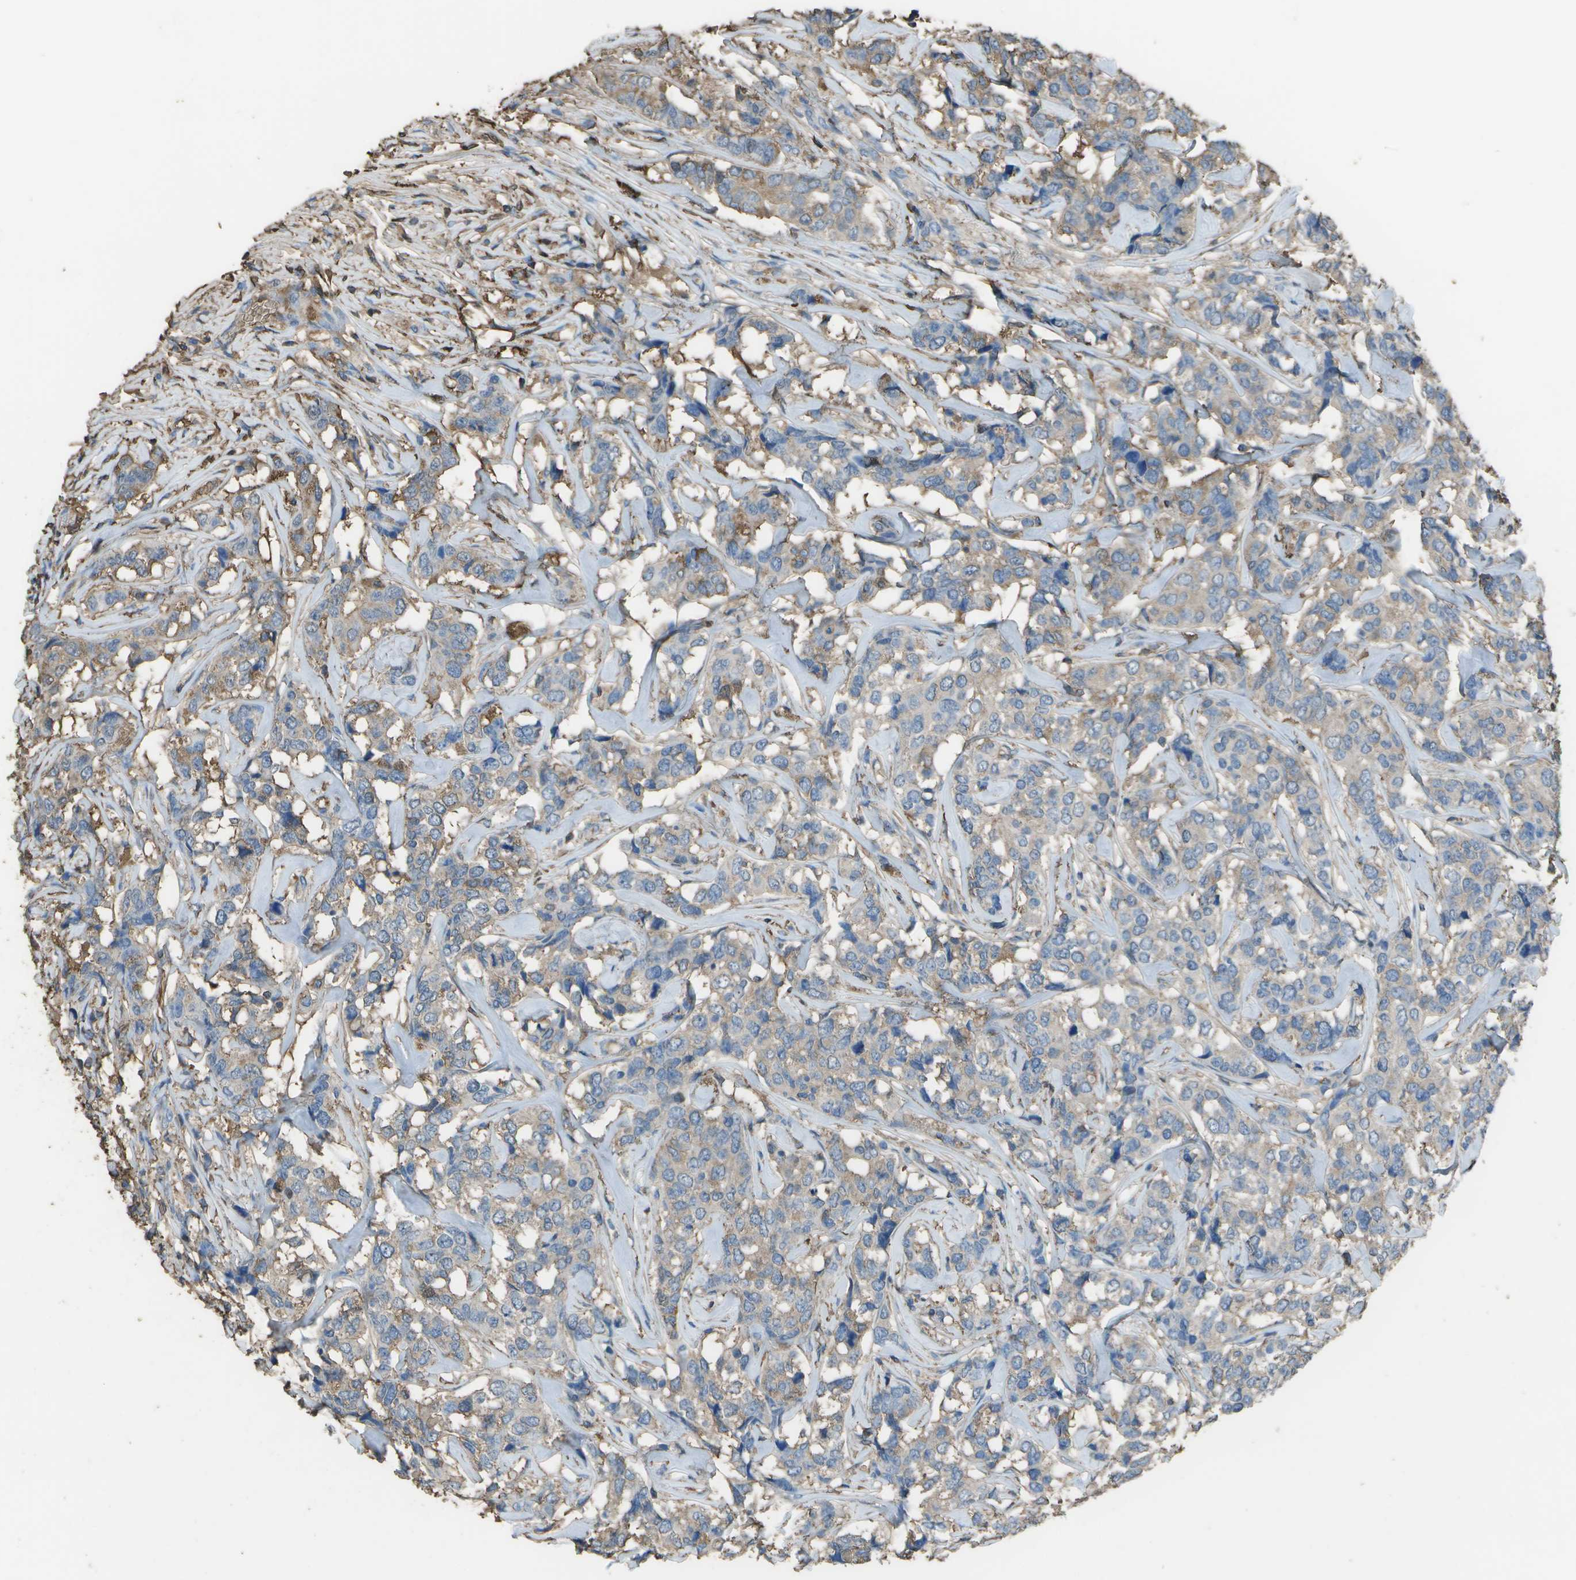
{"staining": {"intensity": "moderate", "quantity": "25%-75%", "location": "cytoplasmic/membranous"}, "tissue": "breast cancer", "cell_type": "Tumor cells", "image_type": "cancer", "snomed": [{"axis": "morphology", "description": "Lobular carcinoma"}, {"axis": "topography", "description": "Breast"}], "caption": "About 25%-75% of tumor cells in breast cancer show moderate cytoplasmic/membranous protein positivity as visualized by brown immunohistochemical staining.", "gene": "CYP4F11", "patient": {"sex": "female", "age": 59}}